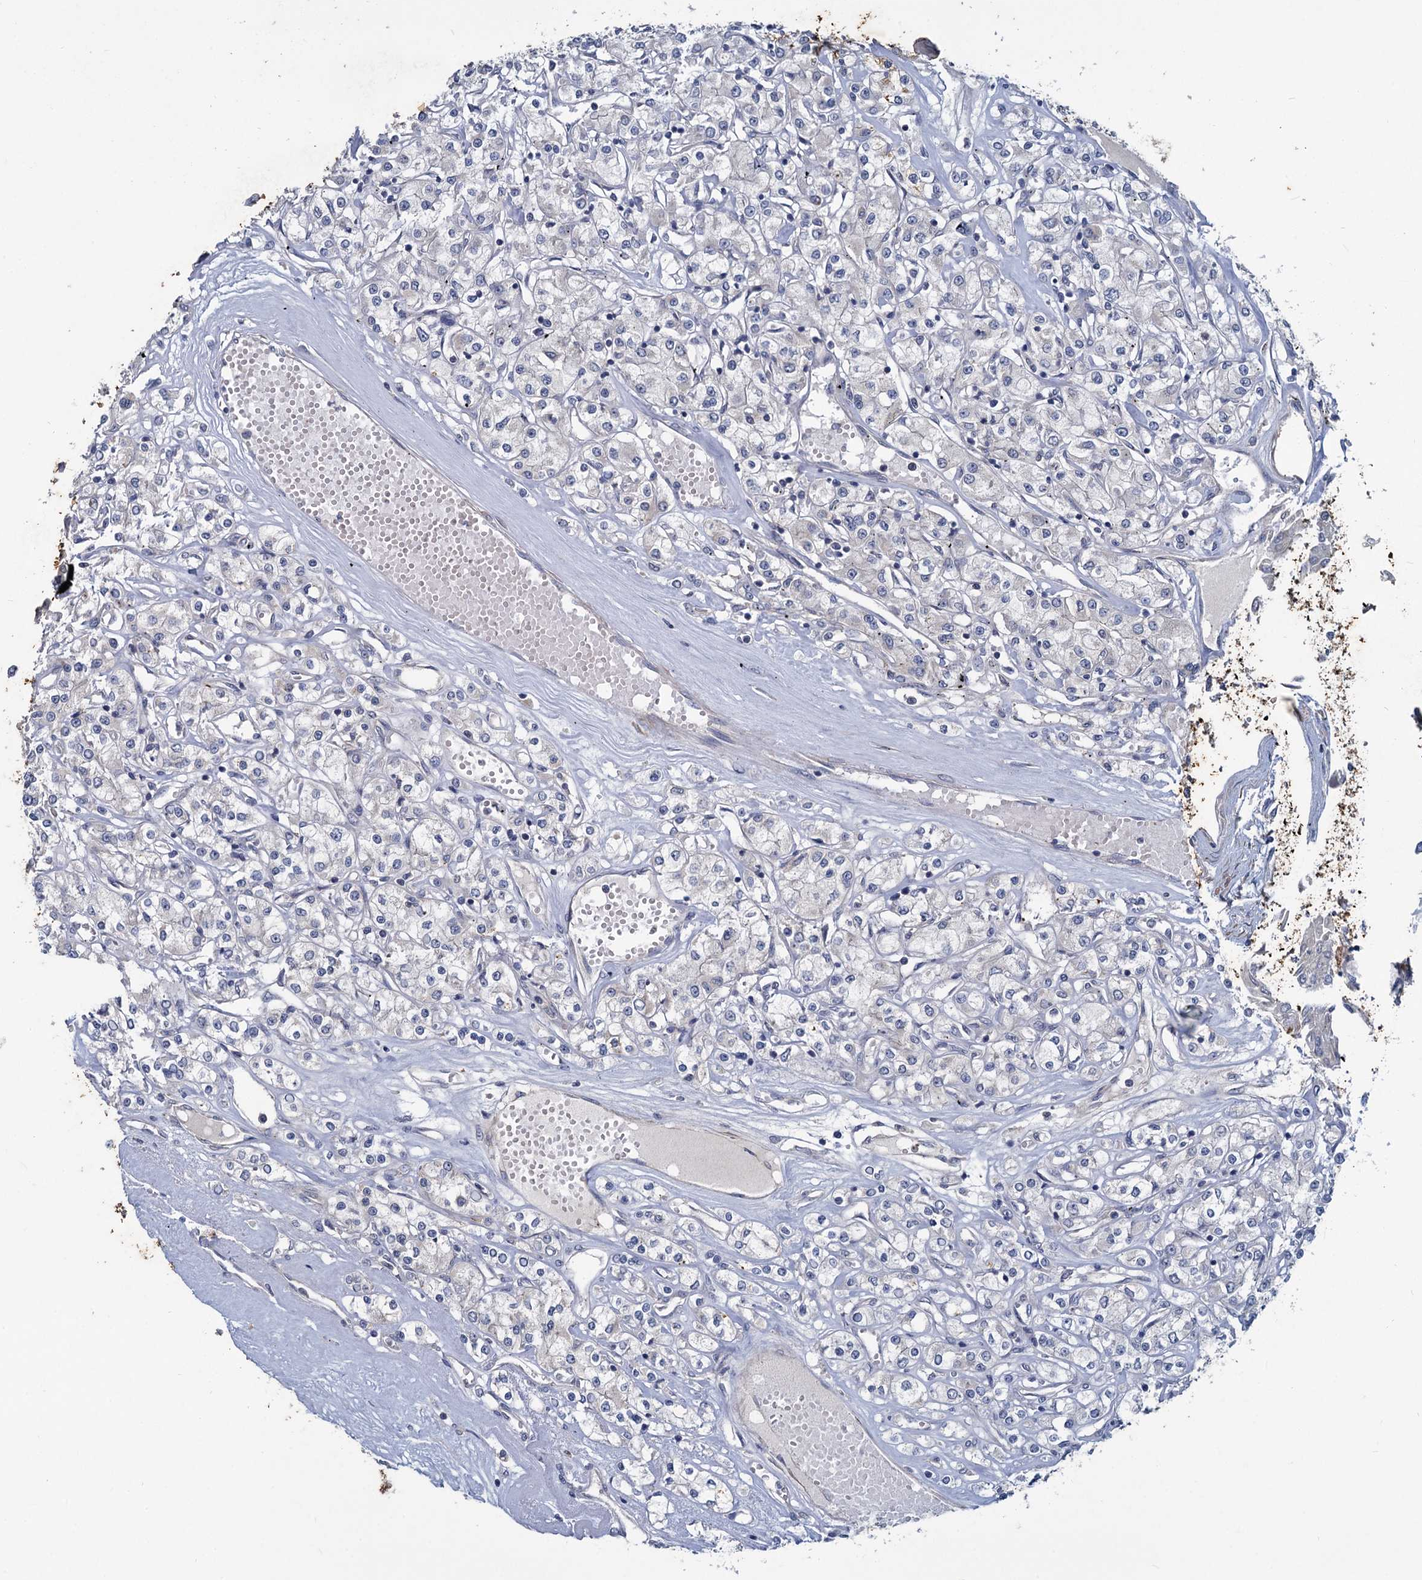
{"staining": {"intensity": "negative", "quantity": "none", "location": "none"}, "tissue": "renal cancer", "cell_type": "Tumor cells", "image_type": "cancer", "snomed": [{"axis": "morphology", "description": "Adenocarcinoma, NOS"}, {"axis": "topography", "description": "Kidney"}], "caption": "Tumor cells show no significant protein positivity in renal cancer (adenocarcinoma). (Immunohistochemistry (ihc), brightfield microscopy, high magnification).", "gene": "SLC2A7", "patient": {"sex": "female", "age": 59}}